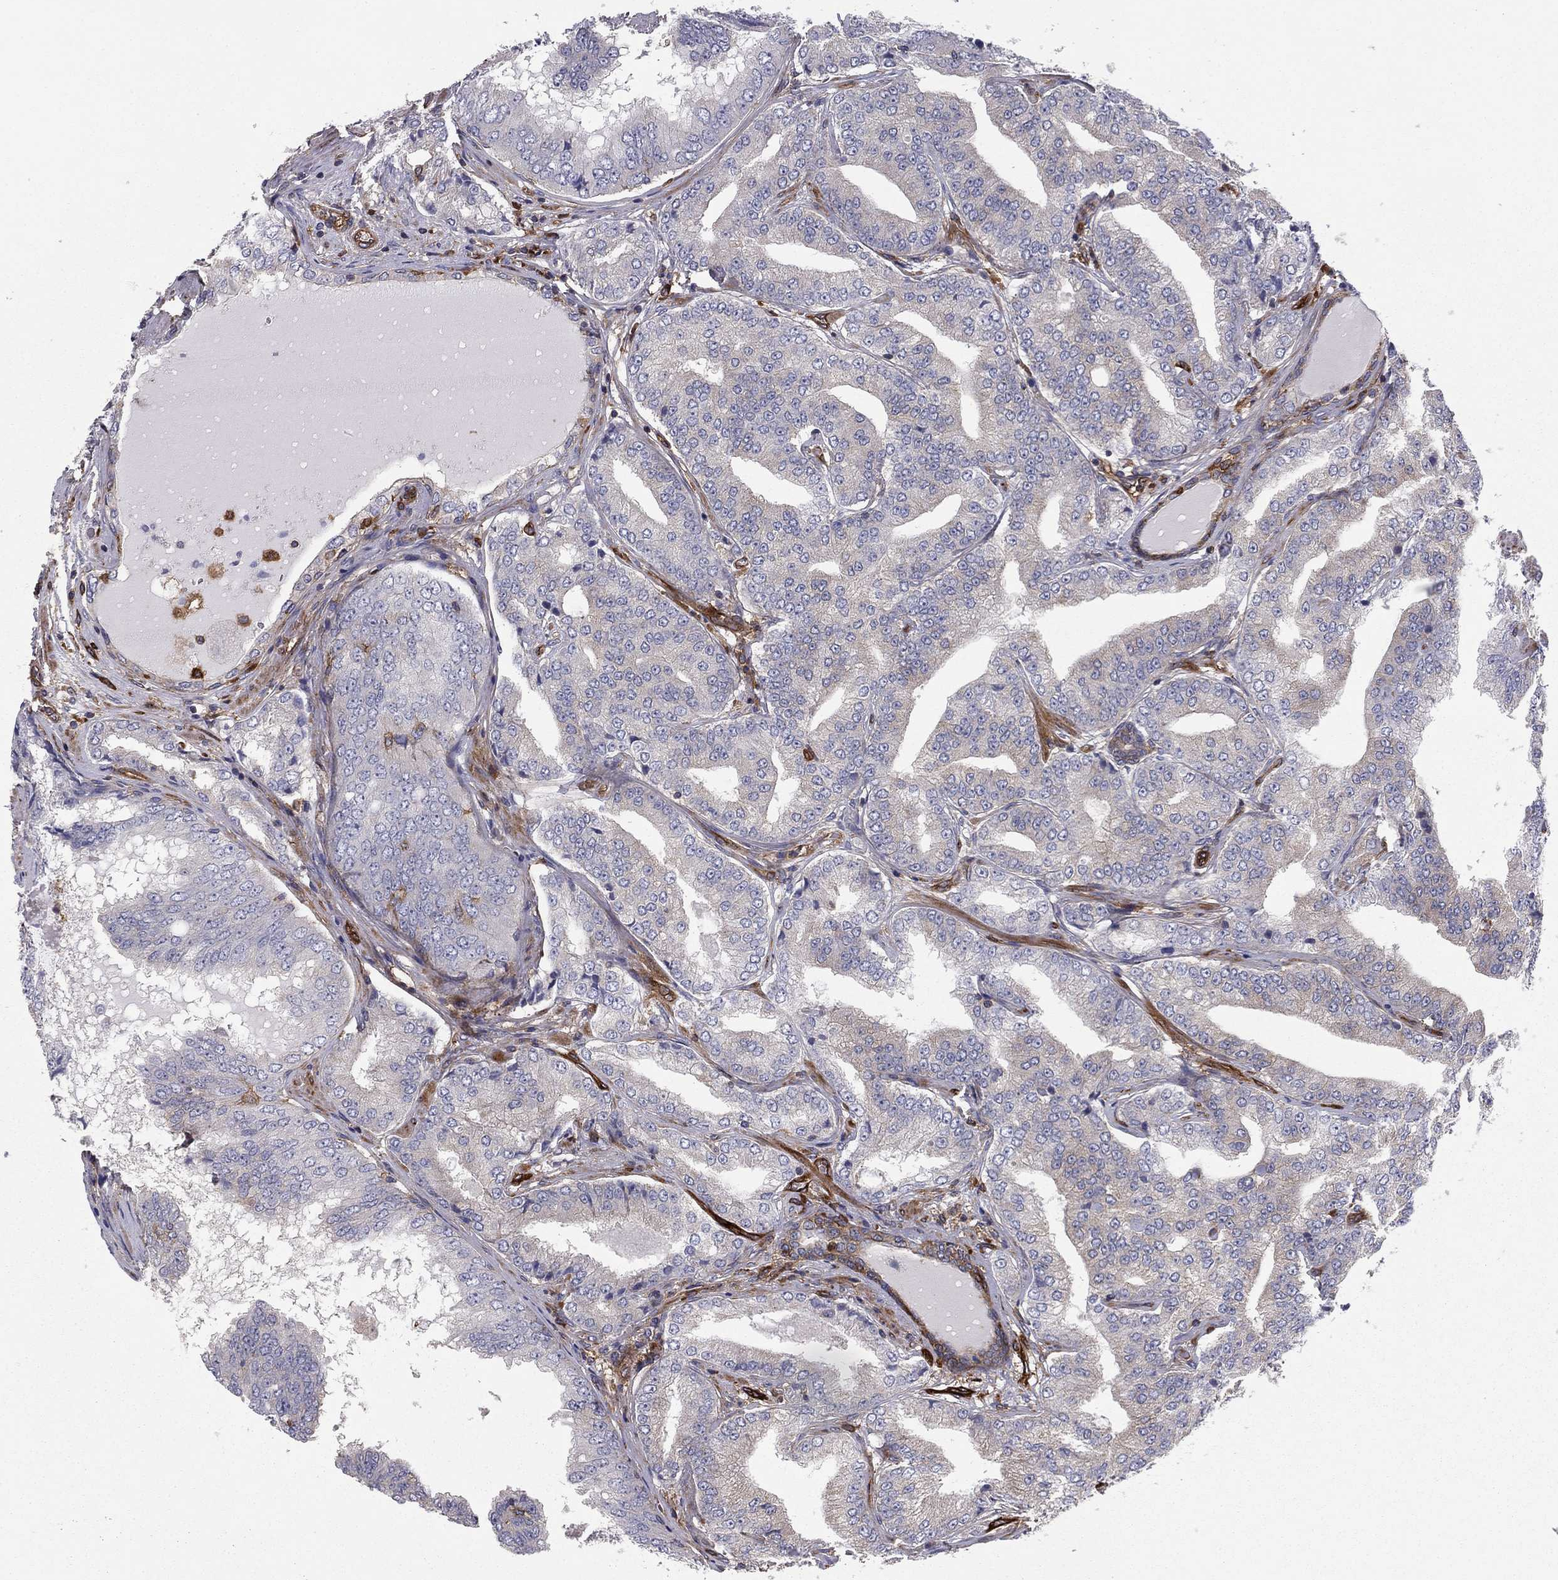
{"staining": {"intensity": "negative", "quantity": "none", "location": "none"}, "tissue": "prostate cancer", "cell_type": "Tumor cells", "image_type": "cancer", "snomed": [{"axis": "morphology", "description": "Adenocarcinoma, NOS"}, {"axis": "topography", "description": "Prostate"}], "caption": "The IHC histopathology image has no significant staining in tumor cells of prostate adenocarcinoma tissue.", "gene": "EHBP1L1", "patient": {"sex": "male", "age": 65}}